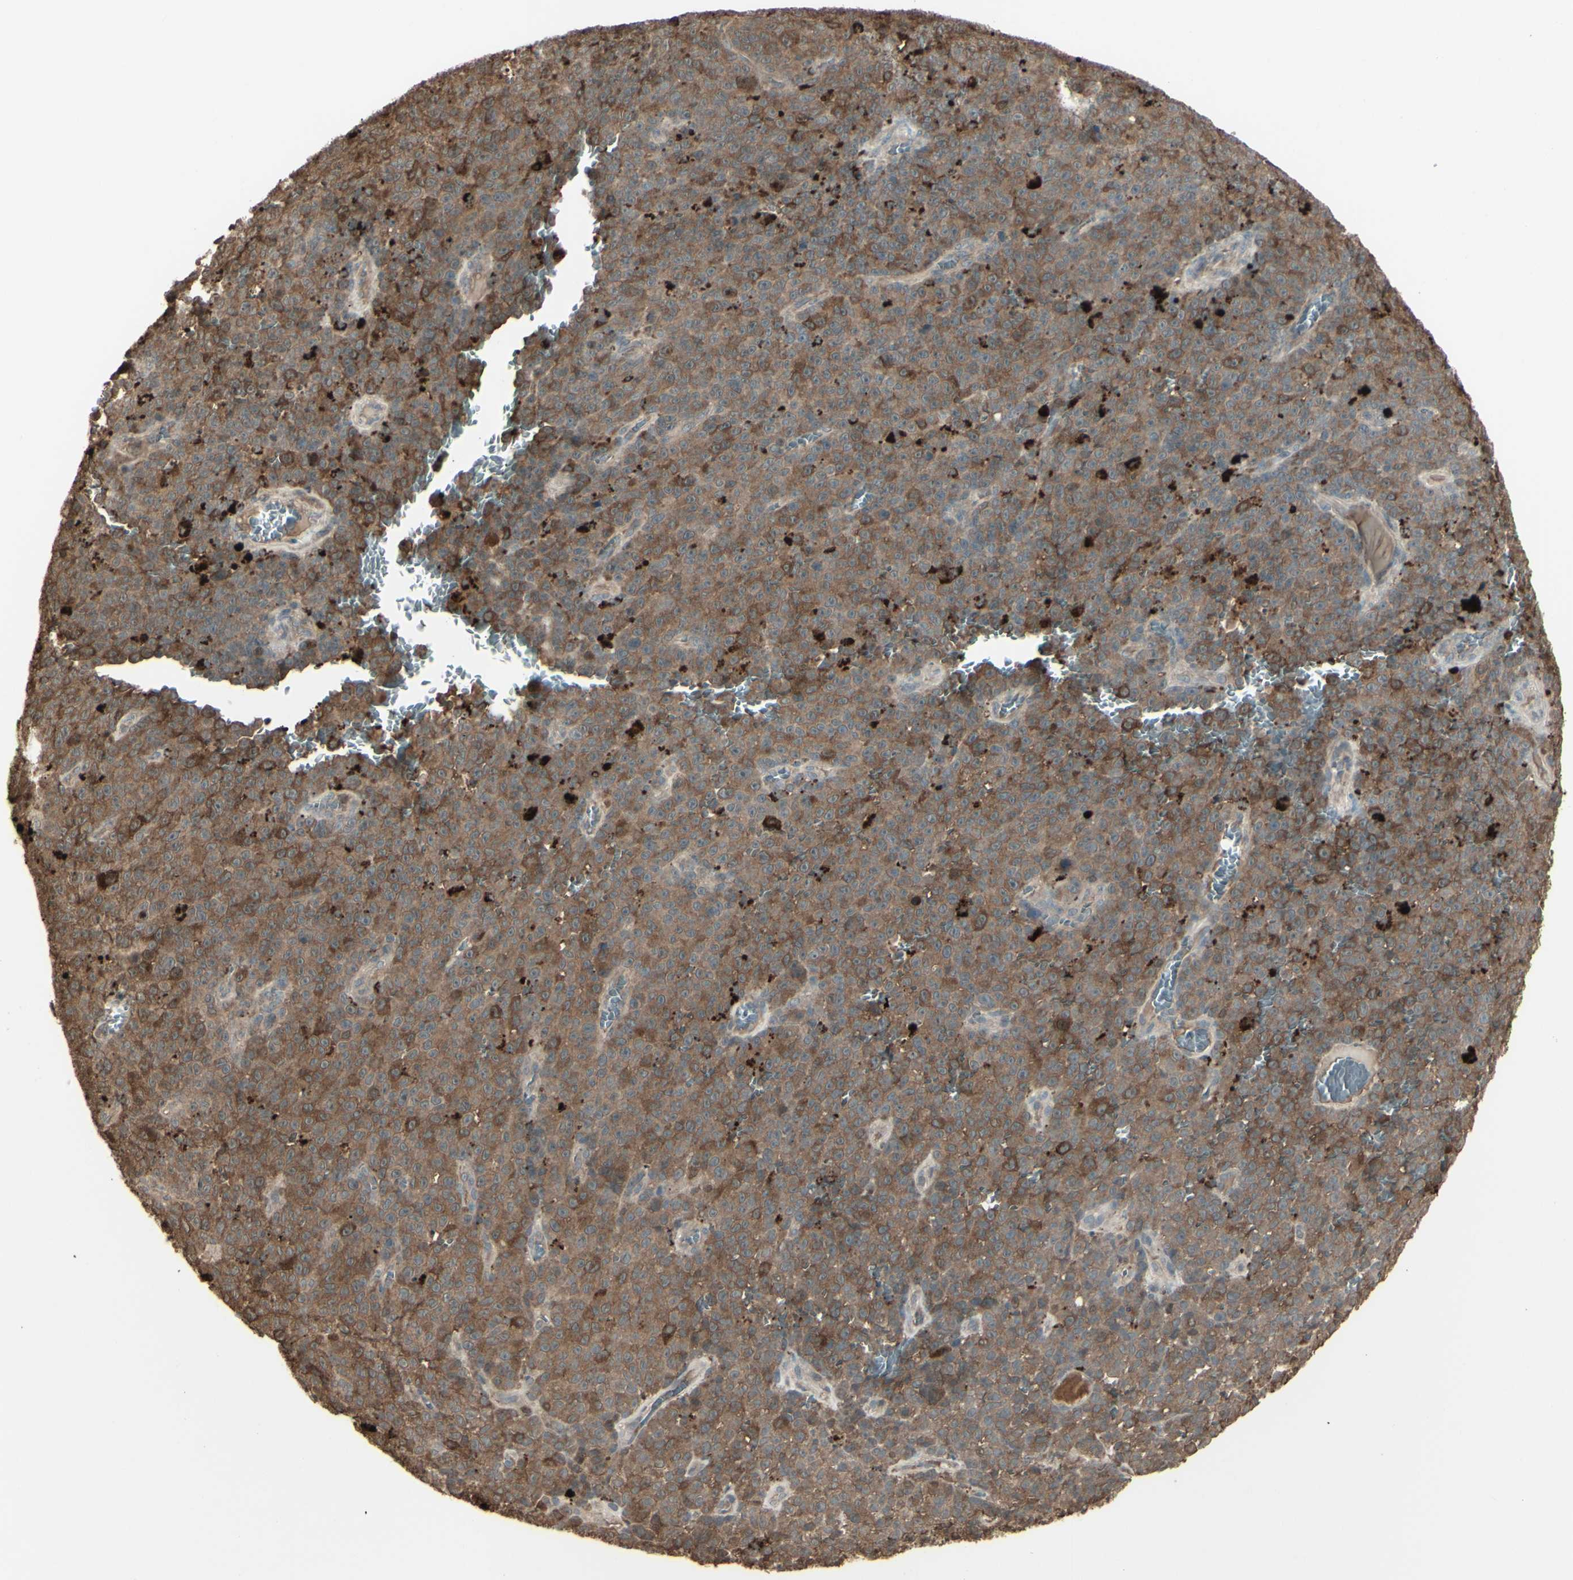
{"staining": {"intensity": "moderate", "quantity": ">75%", "location": "cytoplasmic/membranous"}, "tissue": "melanoma", "cell_type": "Tumor cells", "image_type": "cancer", "snomed": [{"axis": "morphology", "description": "Malignant melanoma, NOS"}, {"axis": "topography", "description": "Skin"}], "caption": "Immunohistochemical staining of melanoma exhibits medium levels of moderate cytoplasmic/membranous protein staining in approximately >75% of tumor cells.", "gene": "GNAS", "patient": {"sex": "female", "age": 82}}